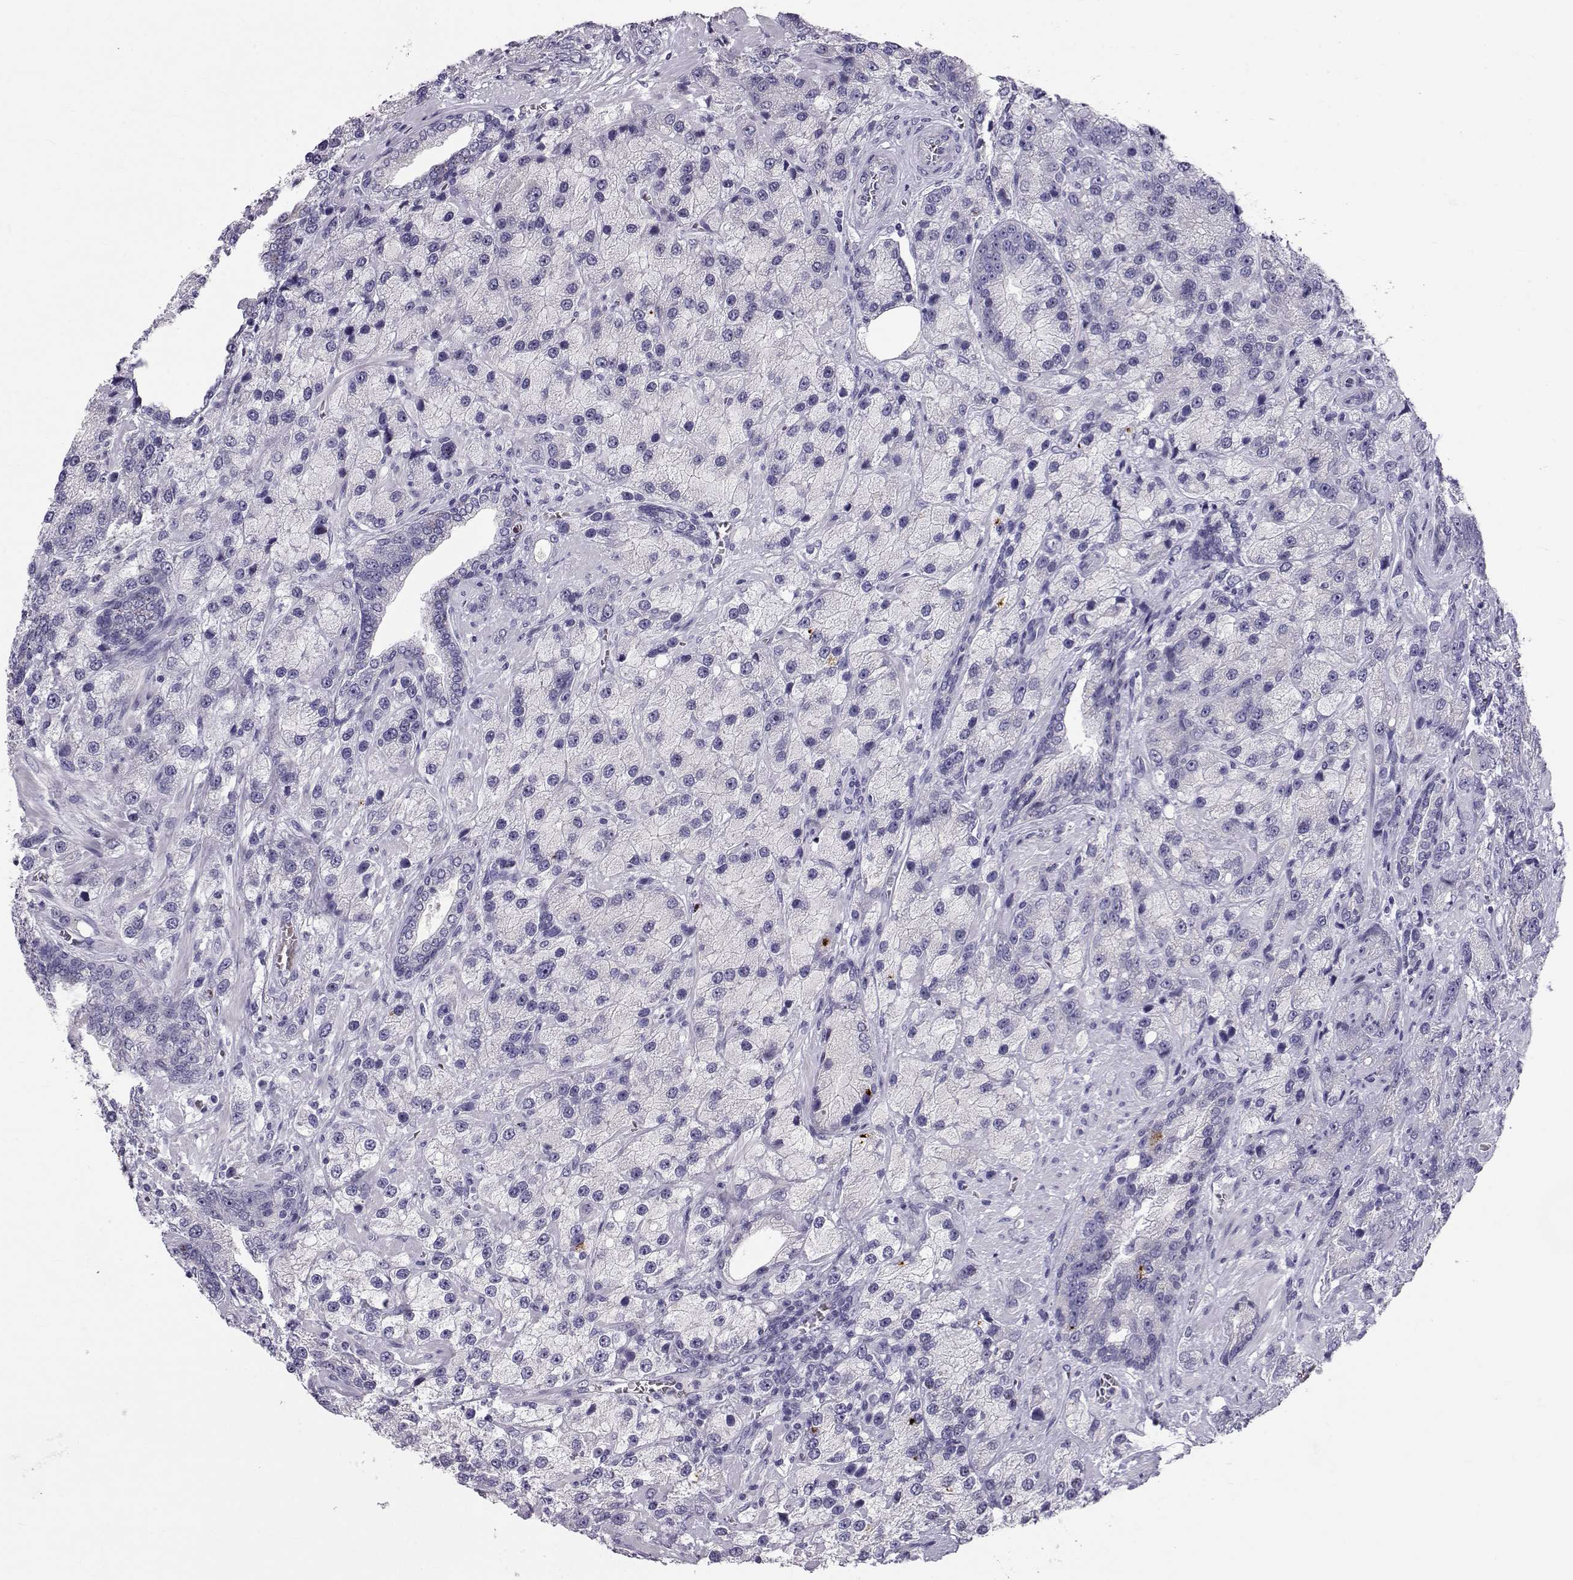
{"staining": {"intensity": "negative", "quantity": "none", "location": "none"}, "tissue": "prostate cancer", "cell_type": "Tumor cells", "image_type": "cancer", "snomed": [{"axis": "morphology", "description": "Adenocarcinoma, NOS"}, {"axis": "topography", "description": "Prostate"}], "caption": "Tumor cells are negative for brown protein staining in prostate adenocarcinoma.", "gene": "GPR26", "patient": {"sex": "male", "age": 63}}